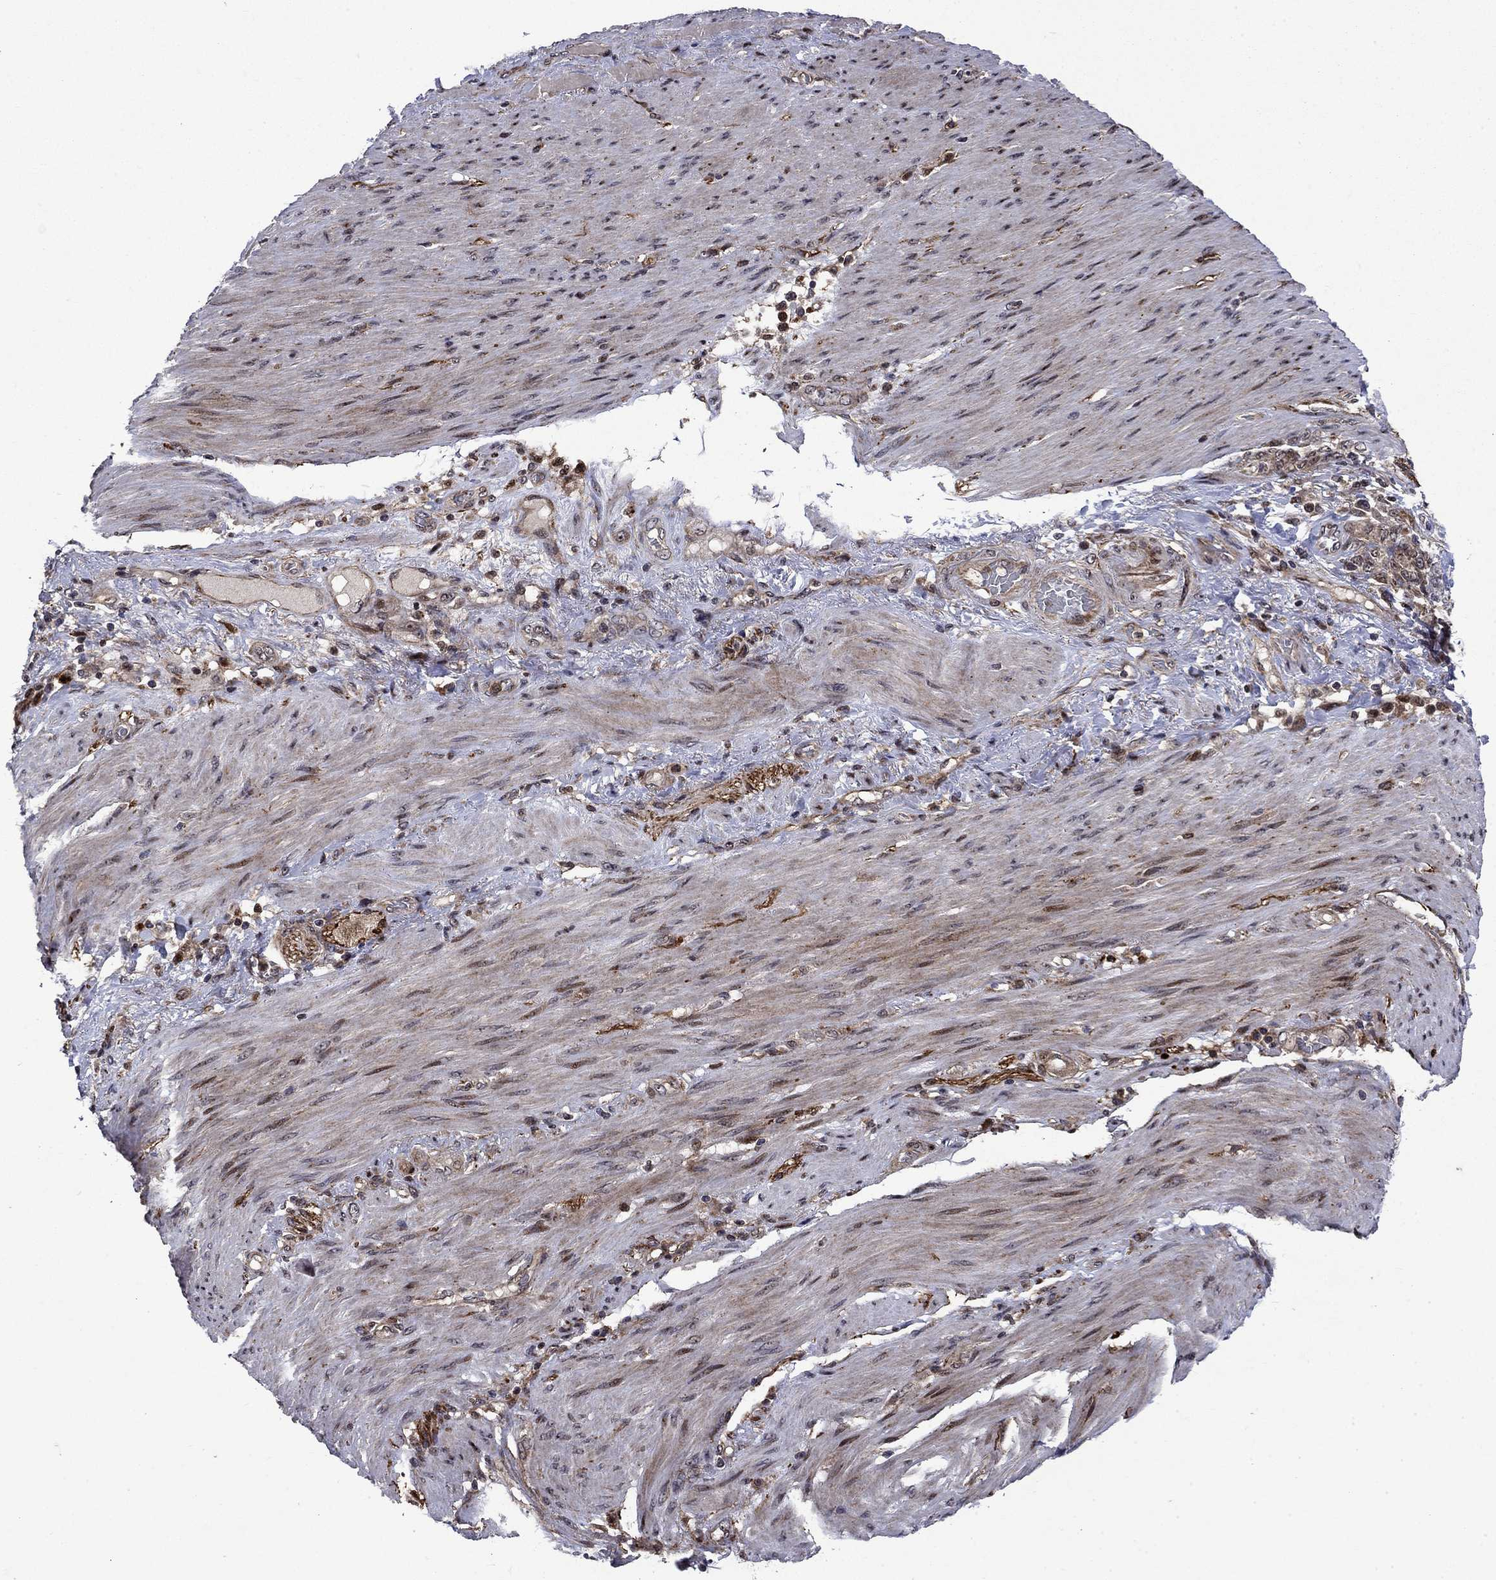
{"staining": {"intensity": "weak", "quantity": ">75%", "location": "cytoplasmic/membranous,nuclear"}, "tissue": "stomach cancer", "cell_type": "Tumor cells", "image_type": "cancer", "snomed": [{"axis": "morphology", "description": "Normal tissue, NOS"}, {"axis": "morphology", "description": "Adenocarcinoma, NOS"}, {"axis": "topography", "description": "Stomach"}], "caption": "Protein expression analysis of human adenocarcinoma (stomach) reveals weak cytoplasmic/membranous and nuclear expression in approximately >75% of tumor cells.", "gene": "AGTPBP1", "patient": {"sex": "female", "age": 79}}